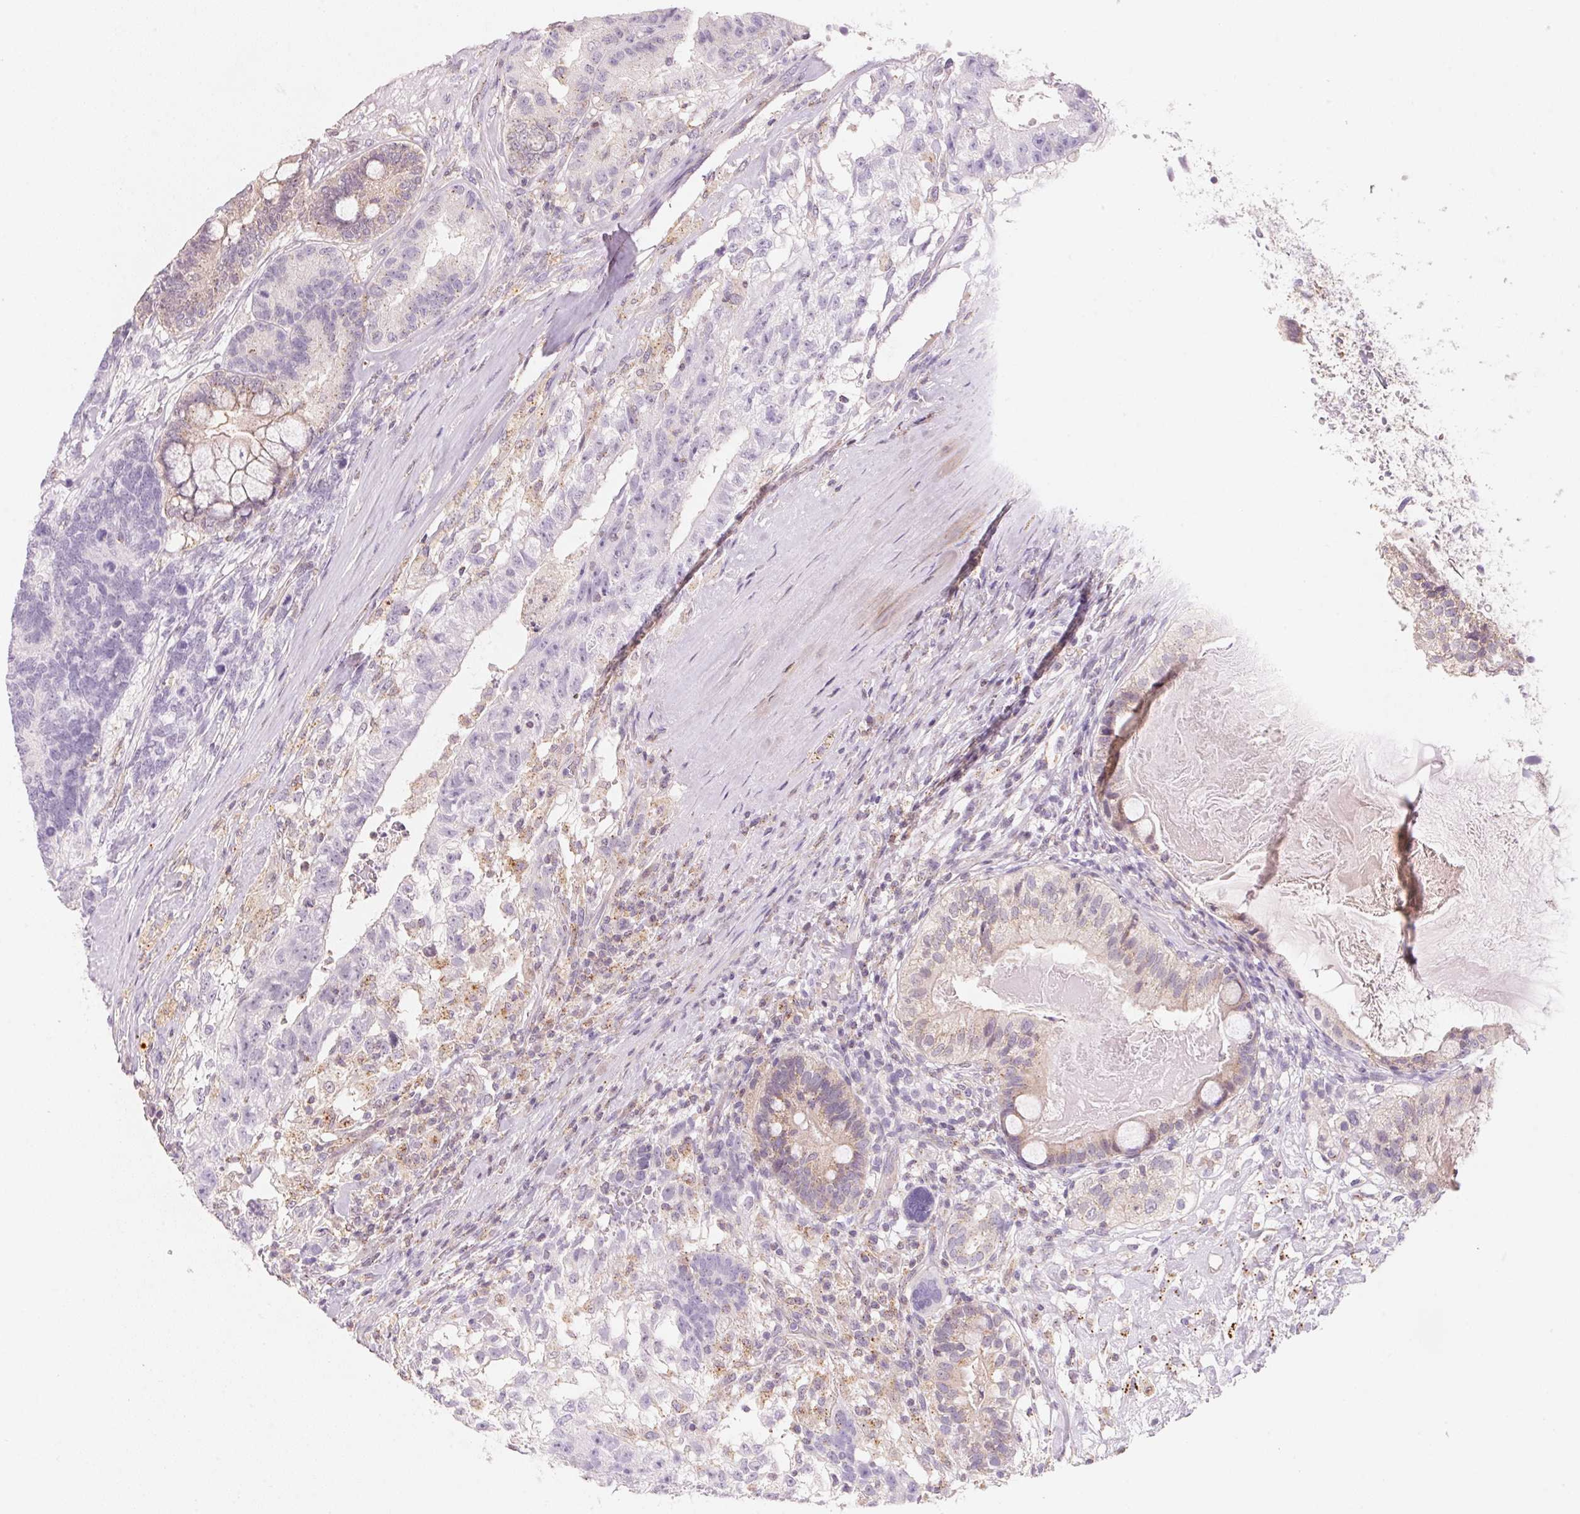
{"staining": {"intensity": "weak", "quantity": "<25%", "location": "cytoplasmic/membranous"}, "tissue": "testis cancer", "cell_type": "Tumor cells", "image_type": "cancer", "snomed": [{"axis": "morphology", "description": "Seminoma, NOS"}, {"axis": "morphology", "description": "Carcinoma, Embryonal, NOS"}, {"axis": "topography", "description": "Testis"}], "caption": "Immunohistochemical staining of human testis embryonal carcinoma exhibits no significant staining in tumor cells.", "gene": "HOXB13", "patient": {"sex": "male", "age": 41}}